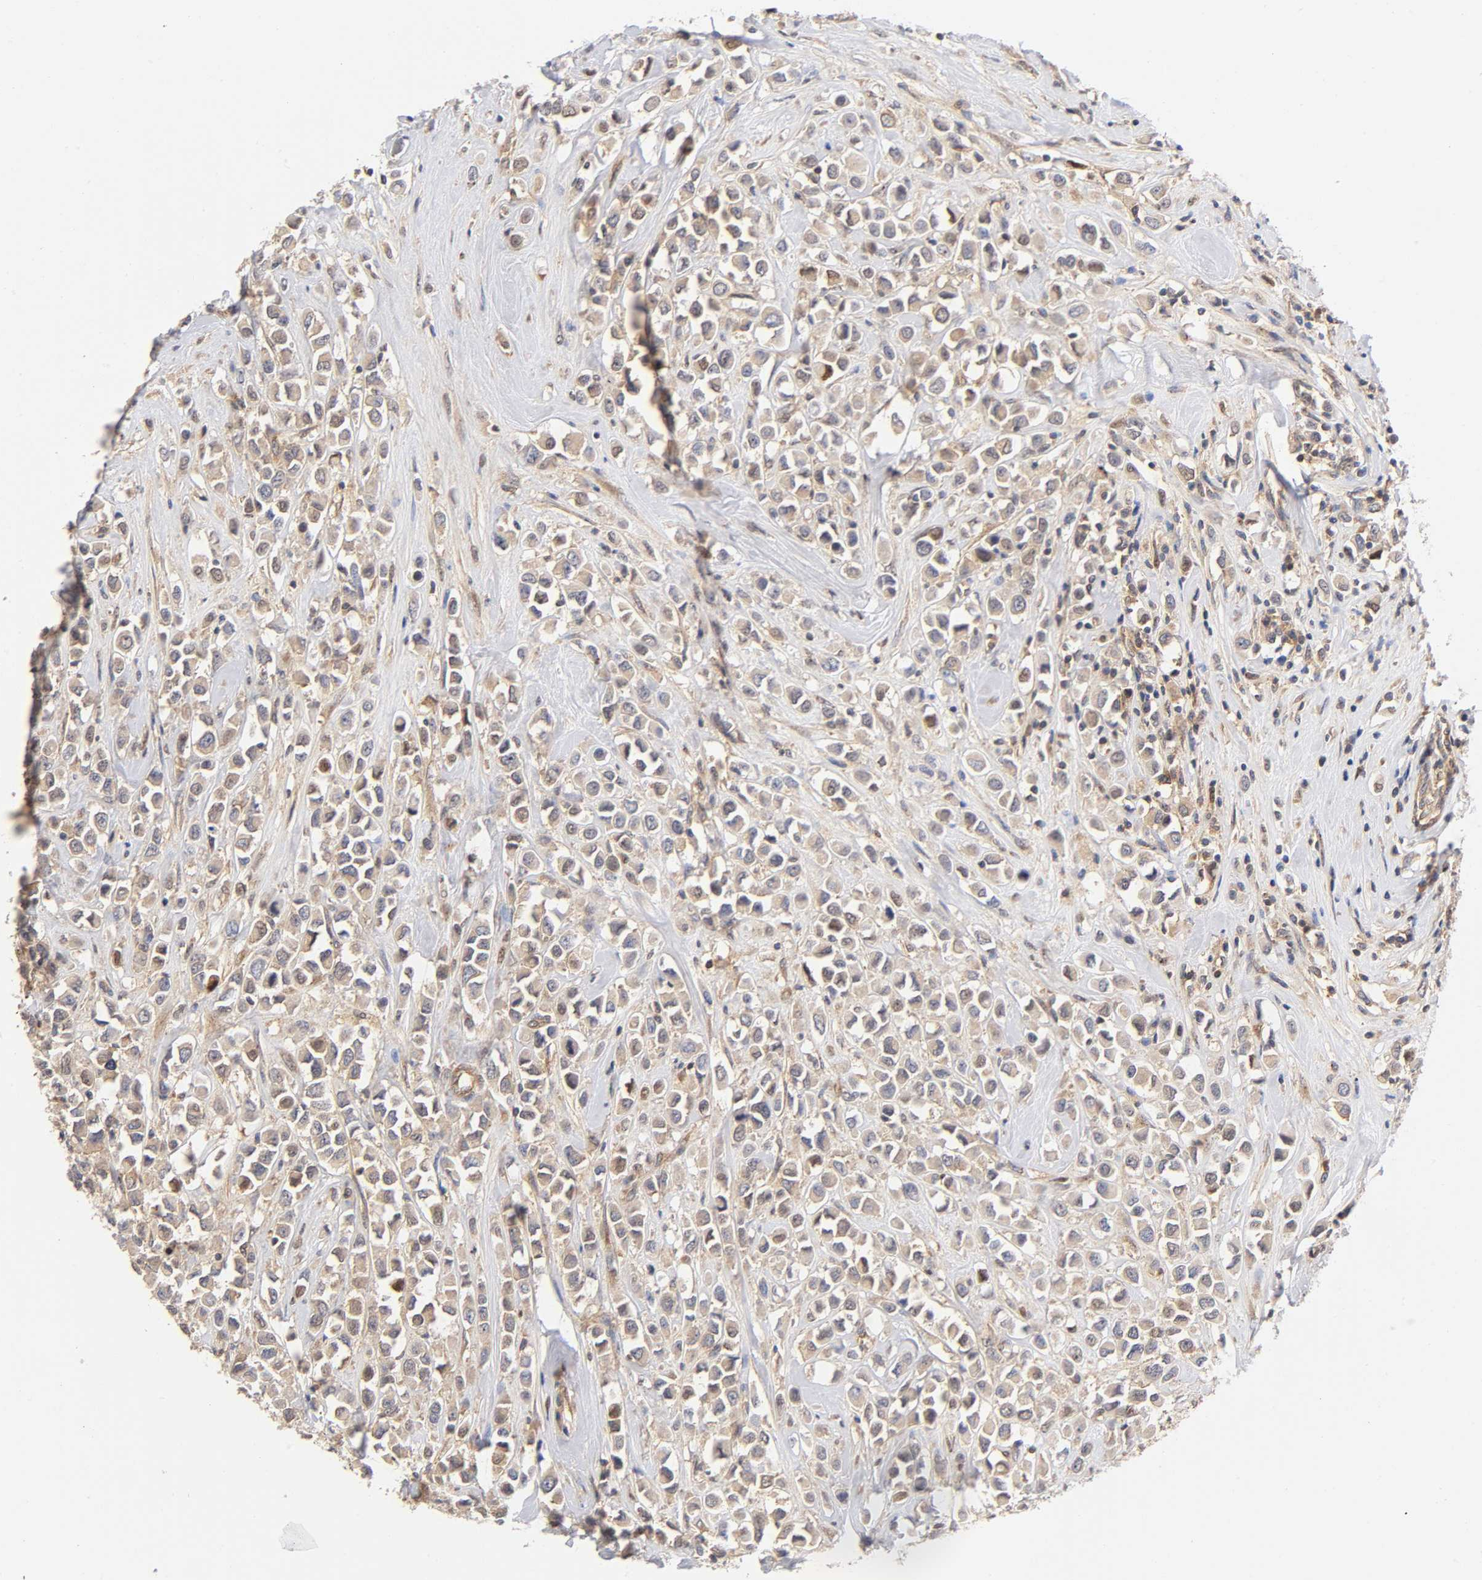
{"staining": {"intensity": "moderate", "quantity": ">75%", "location": "cytoplasmic/membranous"}, "tissue": "breast cancer", "cell_type": "Tumor cells", "image_type": "cancer", "snomed": [{"axis": "morphology", "description": "Duct carcinoma"}, {"axis": "topography", "description": "Breast"}], "caption": "Immunohistochemical staining of human breast cancer (infiltrating ductal carcinoma) reveals medium levels of moderate cytoplasmic/membranous positivity in about >75% of tumor cells.", "gene": "PAFAH1B1", "patient": {"sex": "female", "age": 61}}